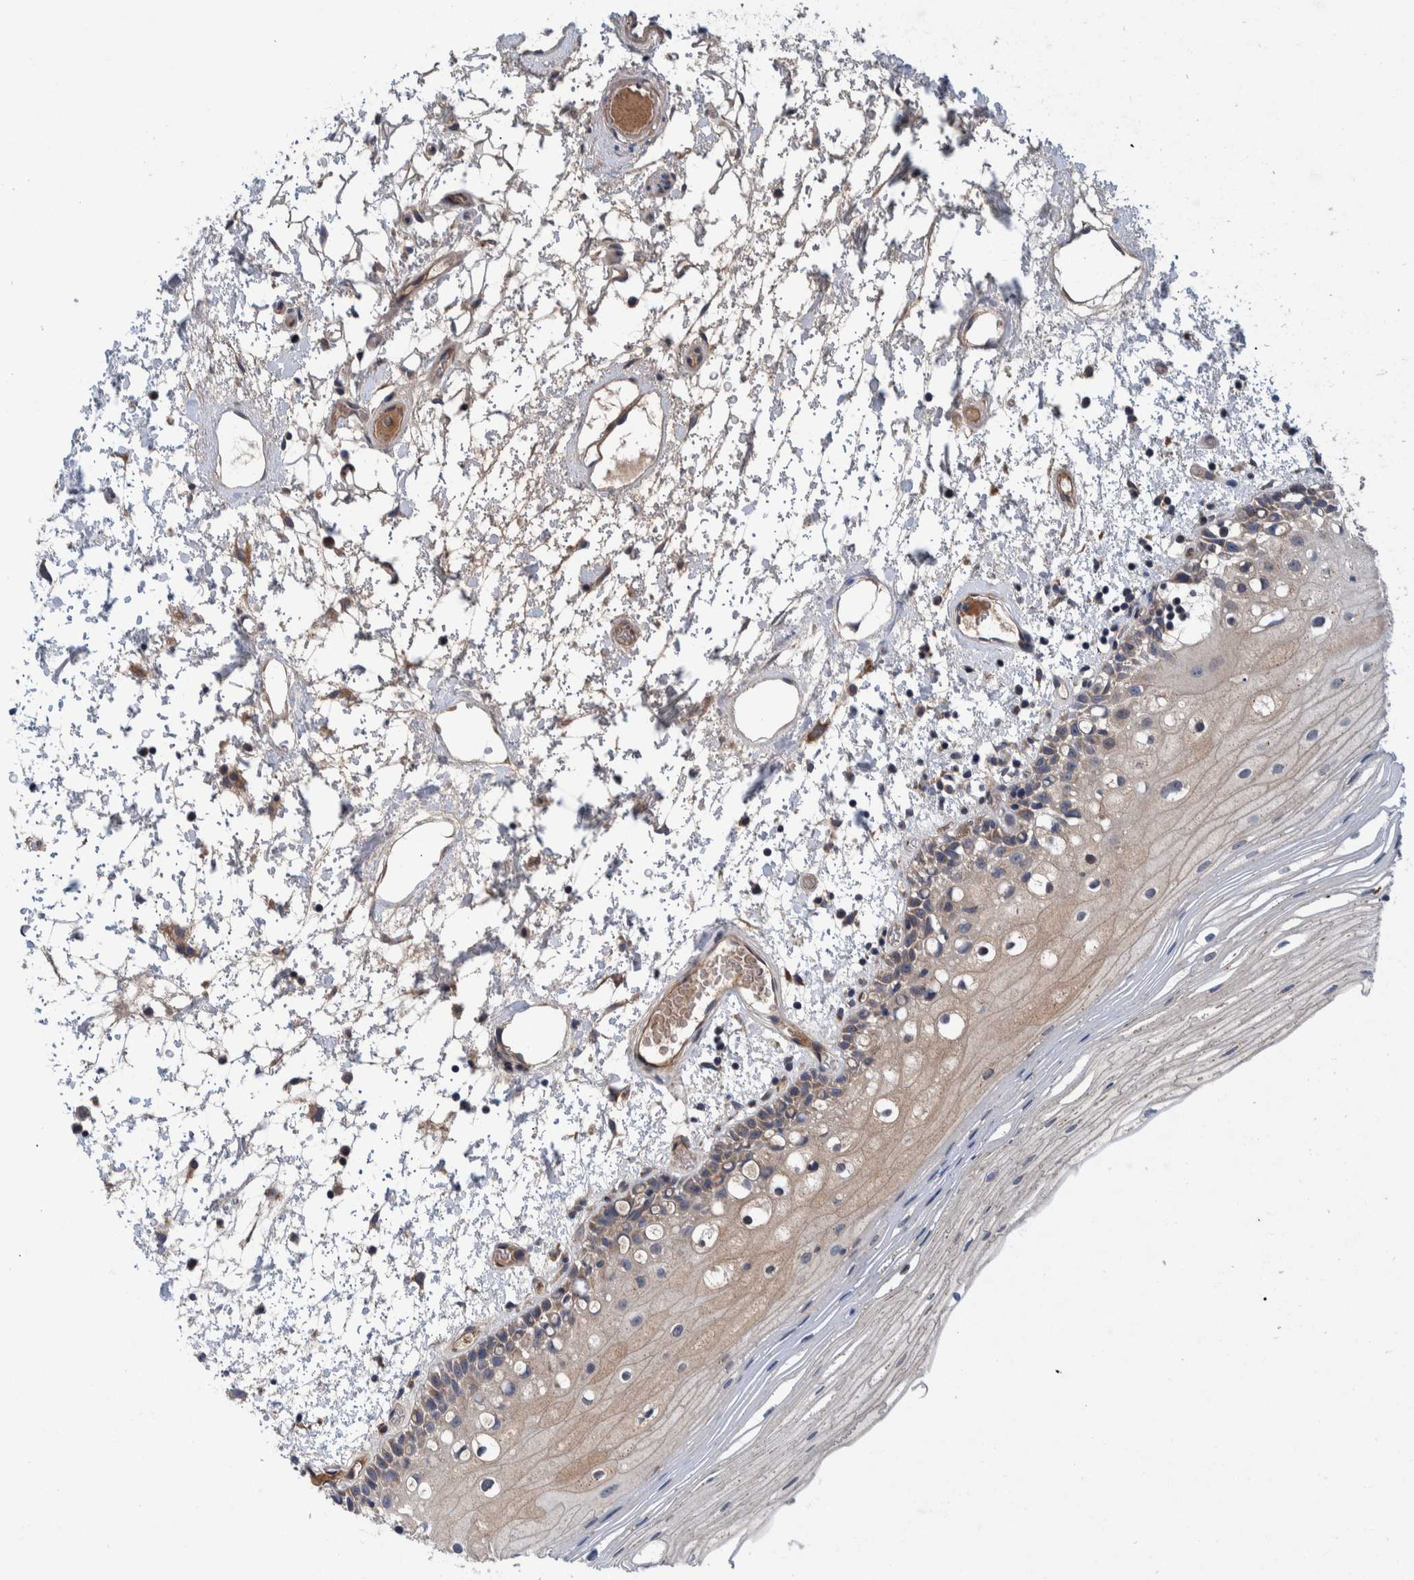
{"staining": {"intensity": "weak", "quantity": "25%-75%", "location": "cytoplasmic/membranous"}, "tissue": "oral mucosa", "cell_type": "Squamous epithelial cells", "image_type": "normal", "snomed": [{"axis": "morphology", "description": "Normal tissue, NOS"}, {"axis": "topography", "description": "Oral tissue"}], "caption": "DAB immunohistochemical staining of benign human oral mucosa exhibits weak cytoplasmic/membranous protein staining in approximately 25%-75% of squamous epithelial cells.", "gene": "ITIH3", "patient": {"sex": "male", "age": 52}}